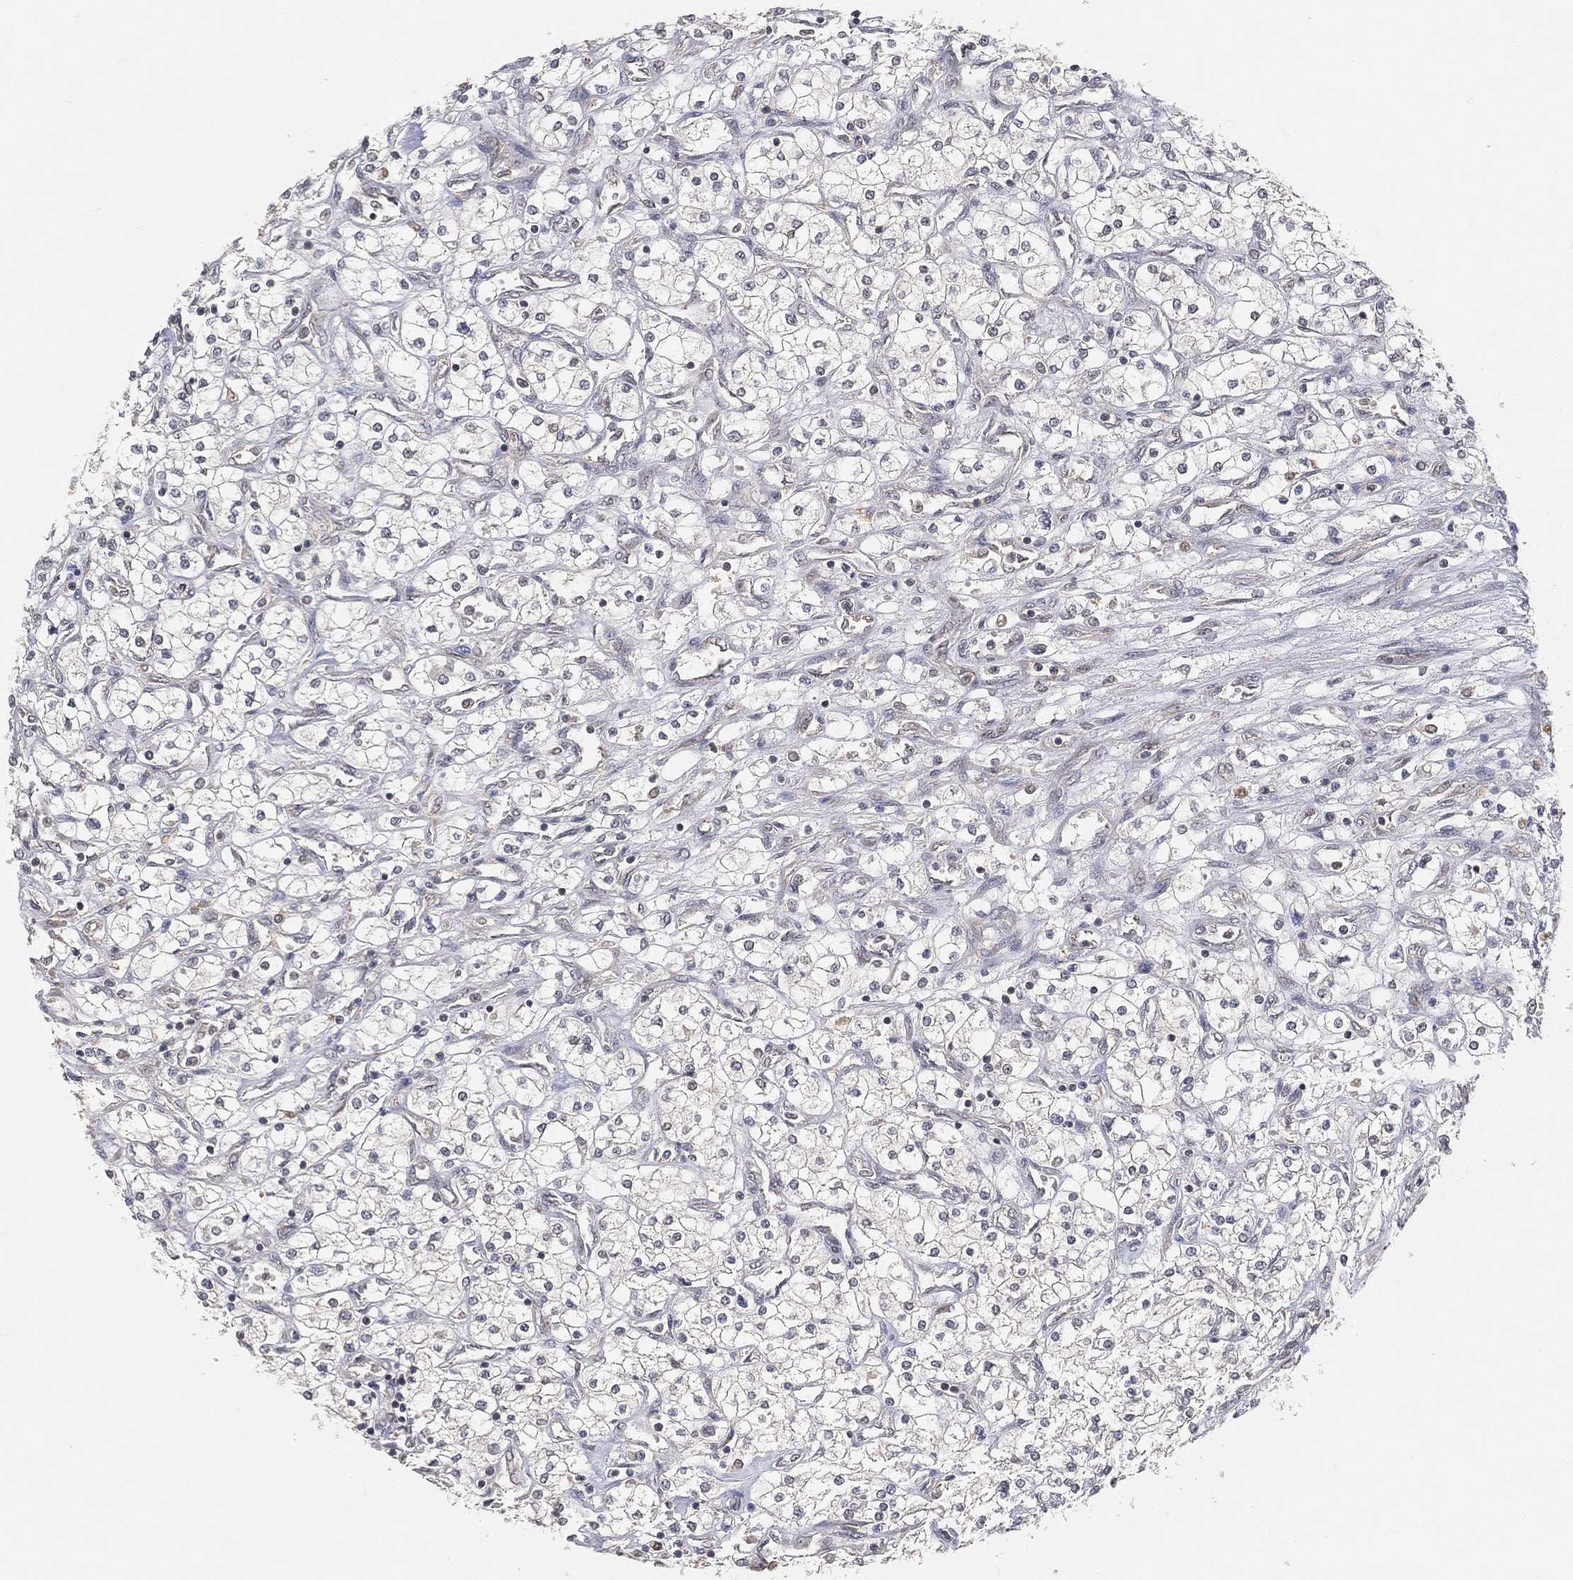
{"staining": {"intensity": "negative", "quantity": "none", "location": "none"}, "tissue": "renal cancer", "cell_type": "Tumor cells", "image_type": "cancer", "snomed": [{"axis": "morphology", "description": "Adenocarcinoma, NOS"}, {"axis": "topography", "description": "Kidney"}], "caption": "Immunohistochemistry (IHC) micrograph of neoplastic tissue: renal adenocarcinoma stained with DAB displays no significant protein staining in tumor cells. The staining was performed using DAB (3,3'-diaminobenzidine) to visualize the protein expression in brown, while the nuclei were stained in blue with hematoxylin (Magnification: 20x).", "gene": "MAPK1", "patient": {"sex": "male", "age": 80}}